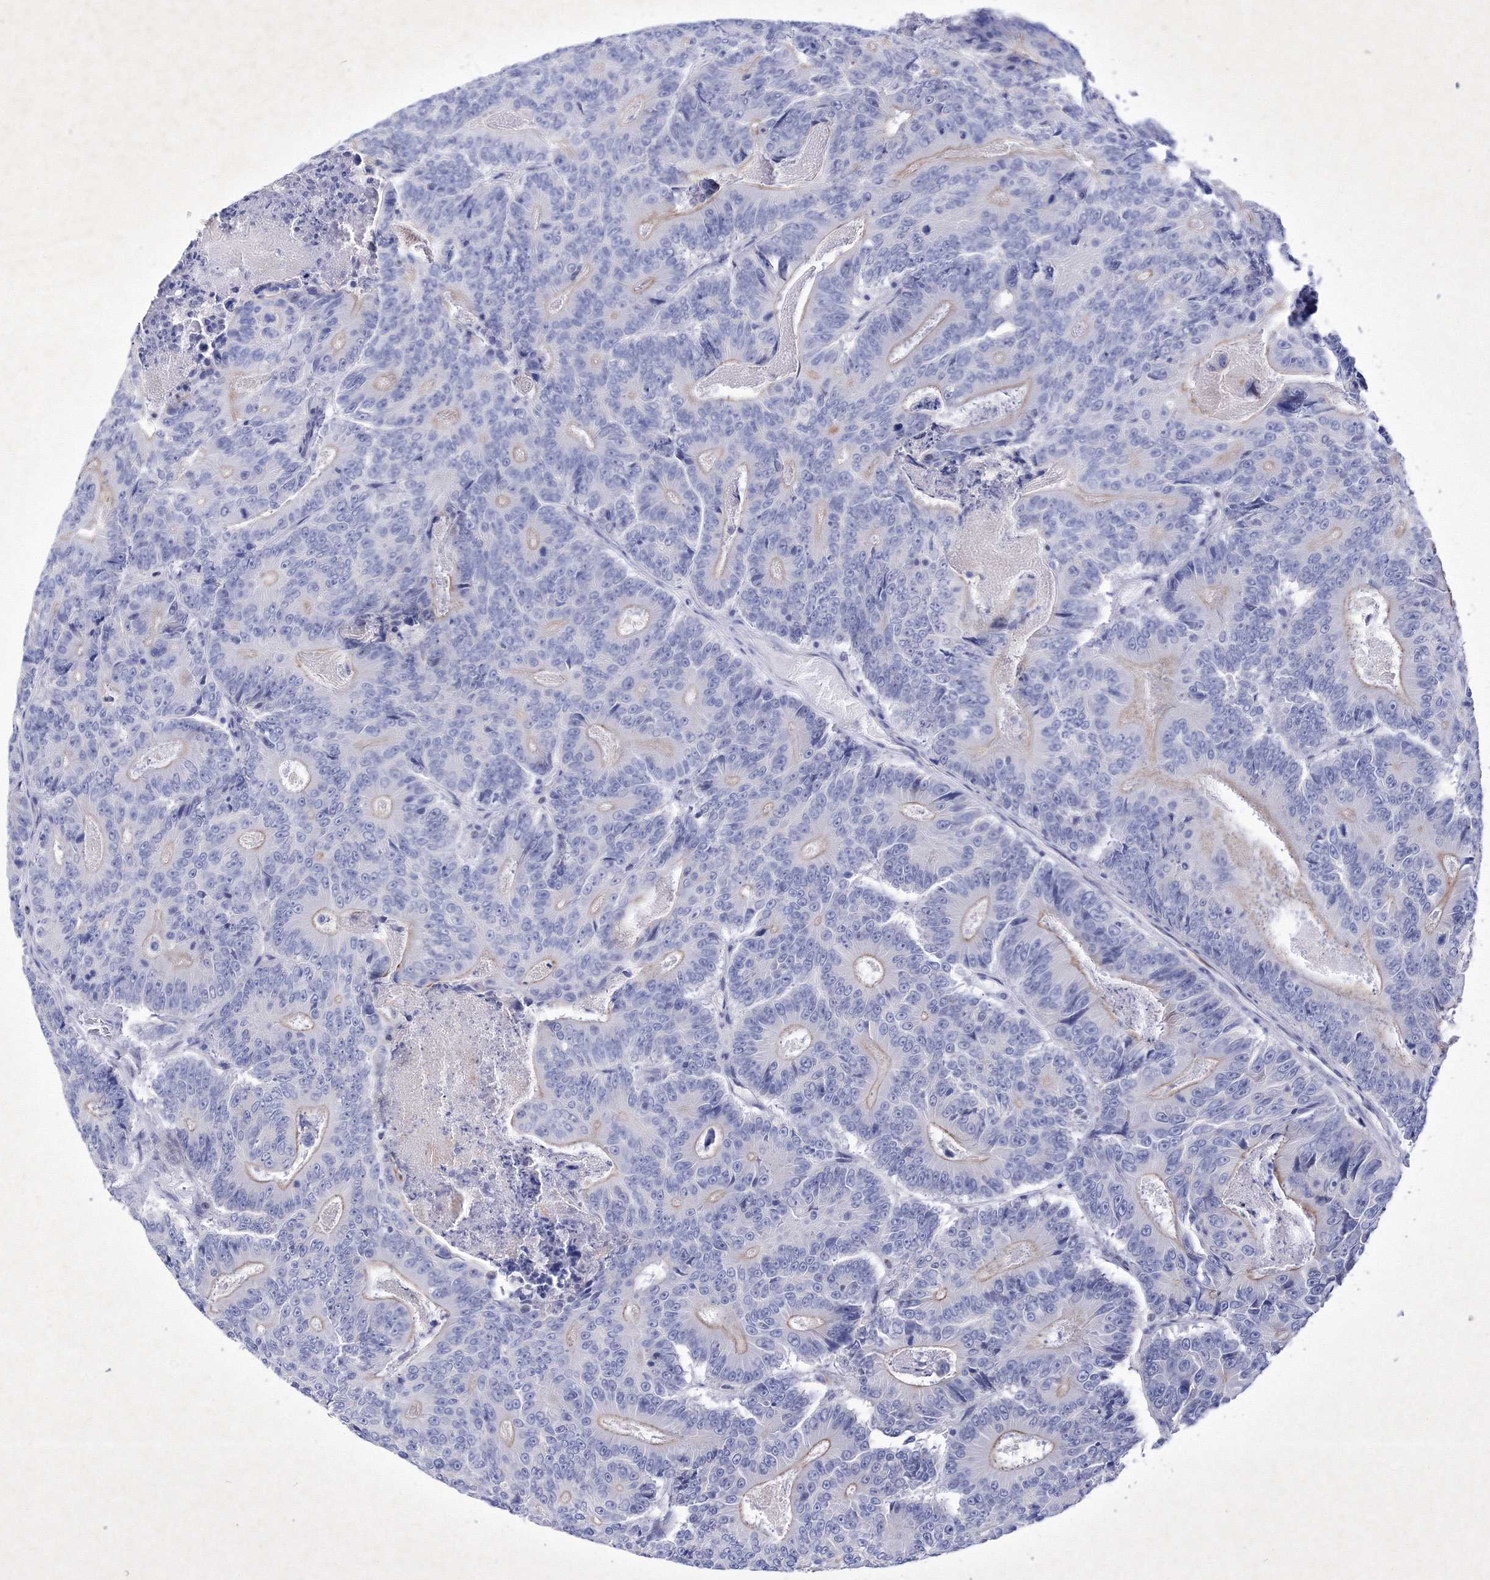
{"staining": {"intensity": "negative", "quantity": "none", "location": "none"}, "tissue": "colorectal cancer", "cell_type": "Tumor cells", "image_type": "cancer", "snomed": [{"axis": "morphology", "description": "Adenocarcinoma, NOS"}, {"axis": "topography", "description": "Colon"}], "caption": "Immunohistochemistry of human colorectal adenocarcinoma demonstrates no staining in tumor cells.", "gene": "GPN1", "patient": {"sex": "male", "age": 83}}